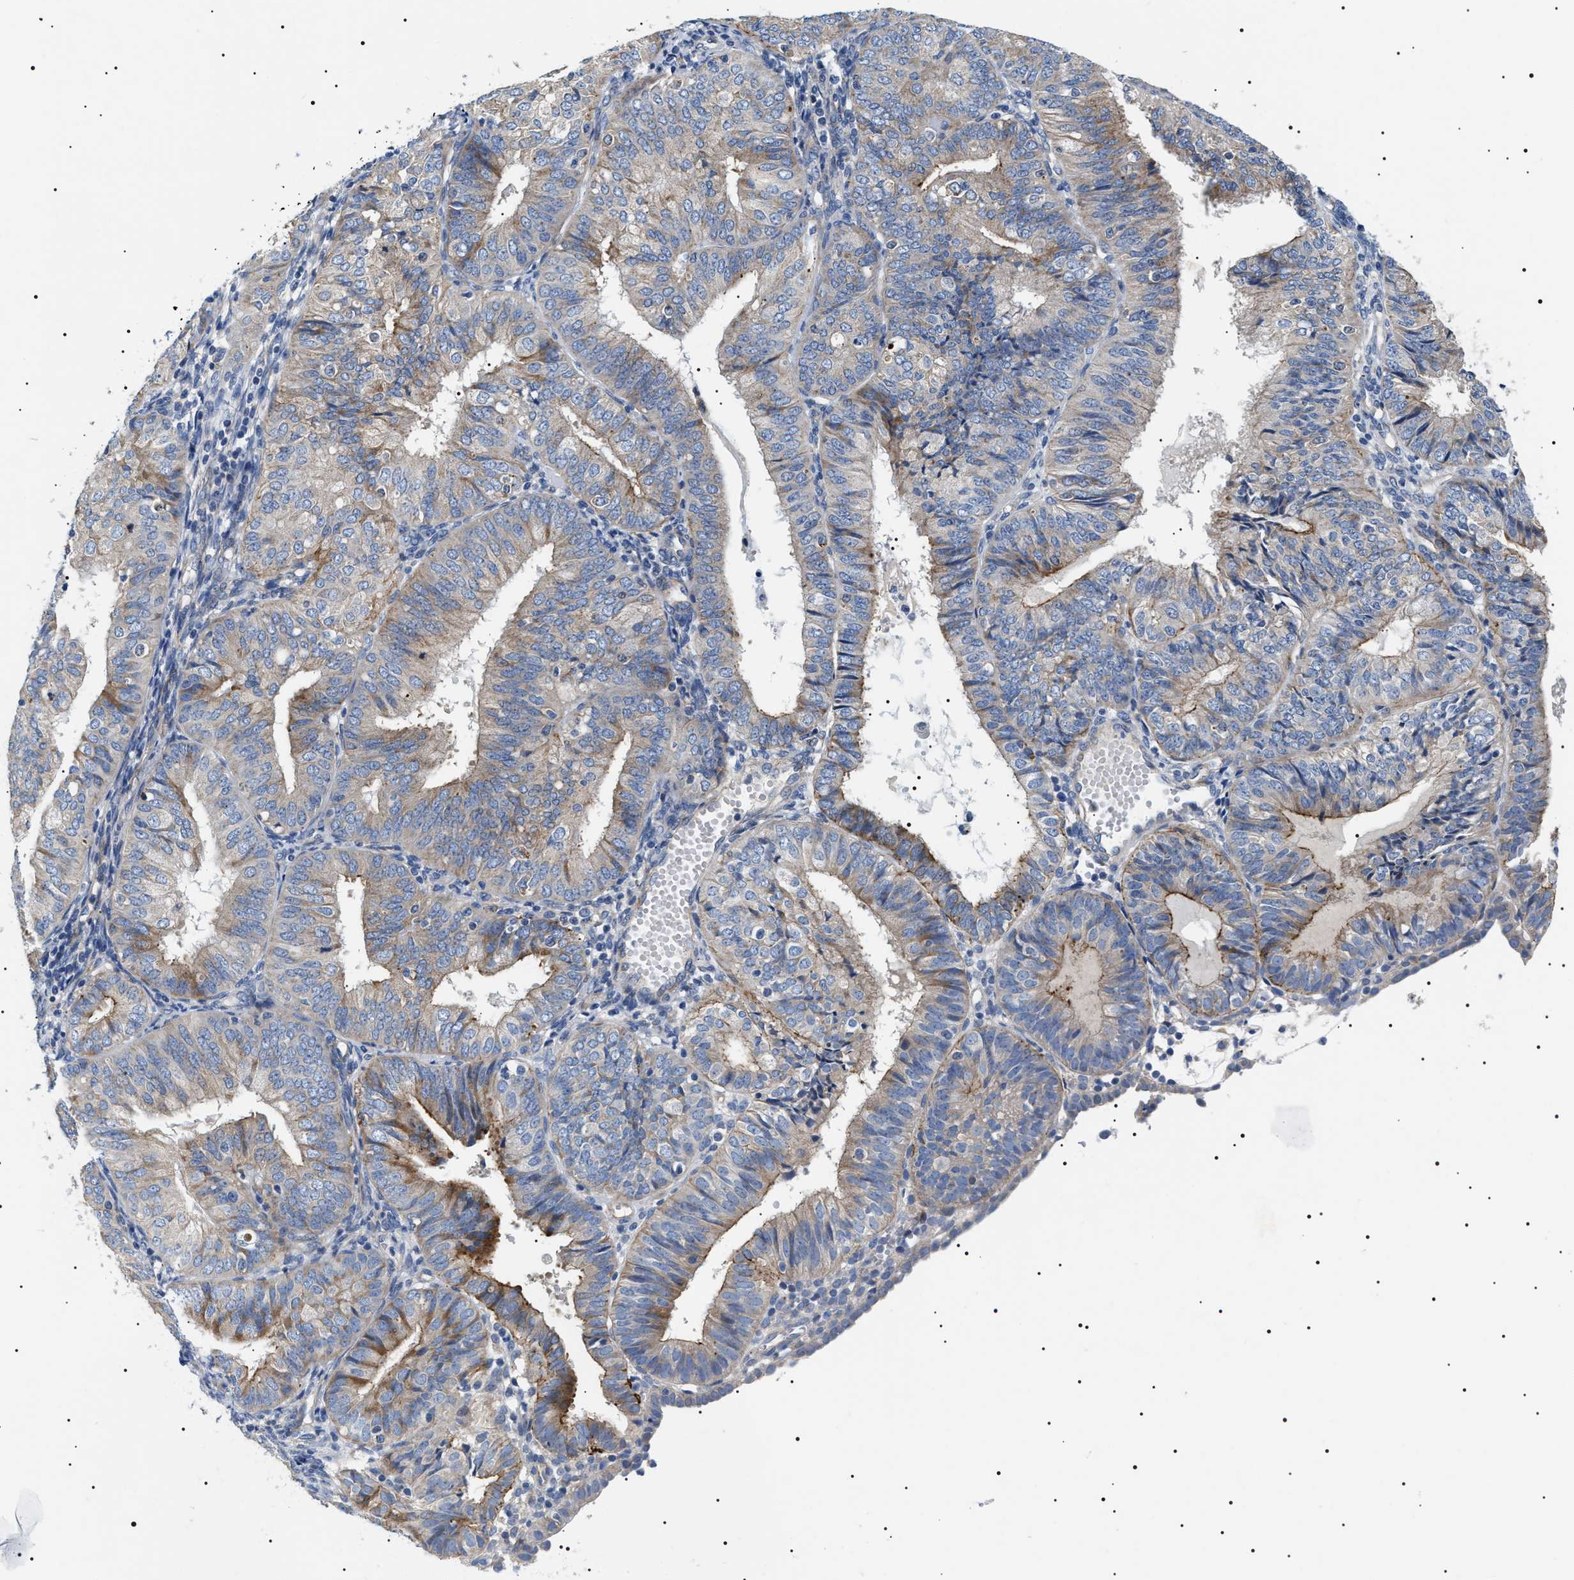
{"staining": {"intensity": "moderate", "quantity": "25%-75%", "location": "cytoplasmic/membranous"}, "tissue": "endometrial cancer", "cell_type": "Tumor cells", "image_type": "cancer", "snomed": [{"axis": "morphology", "description": "Adenocarcinoma, NOS"}, {"axis": "topography", "description": "Endometrium"}], "caption": "Human endometrial cancer (adenocarcinoma) stained with a protein marker displays moderate staining in tumor cells.", "gene": "TMEM222", "patient": {"sex": "female", "age": 58}}